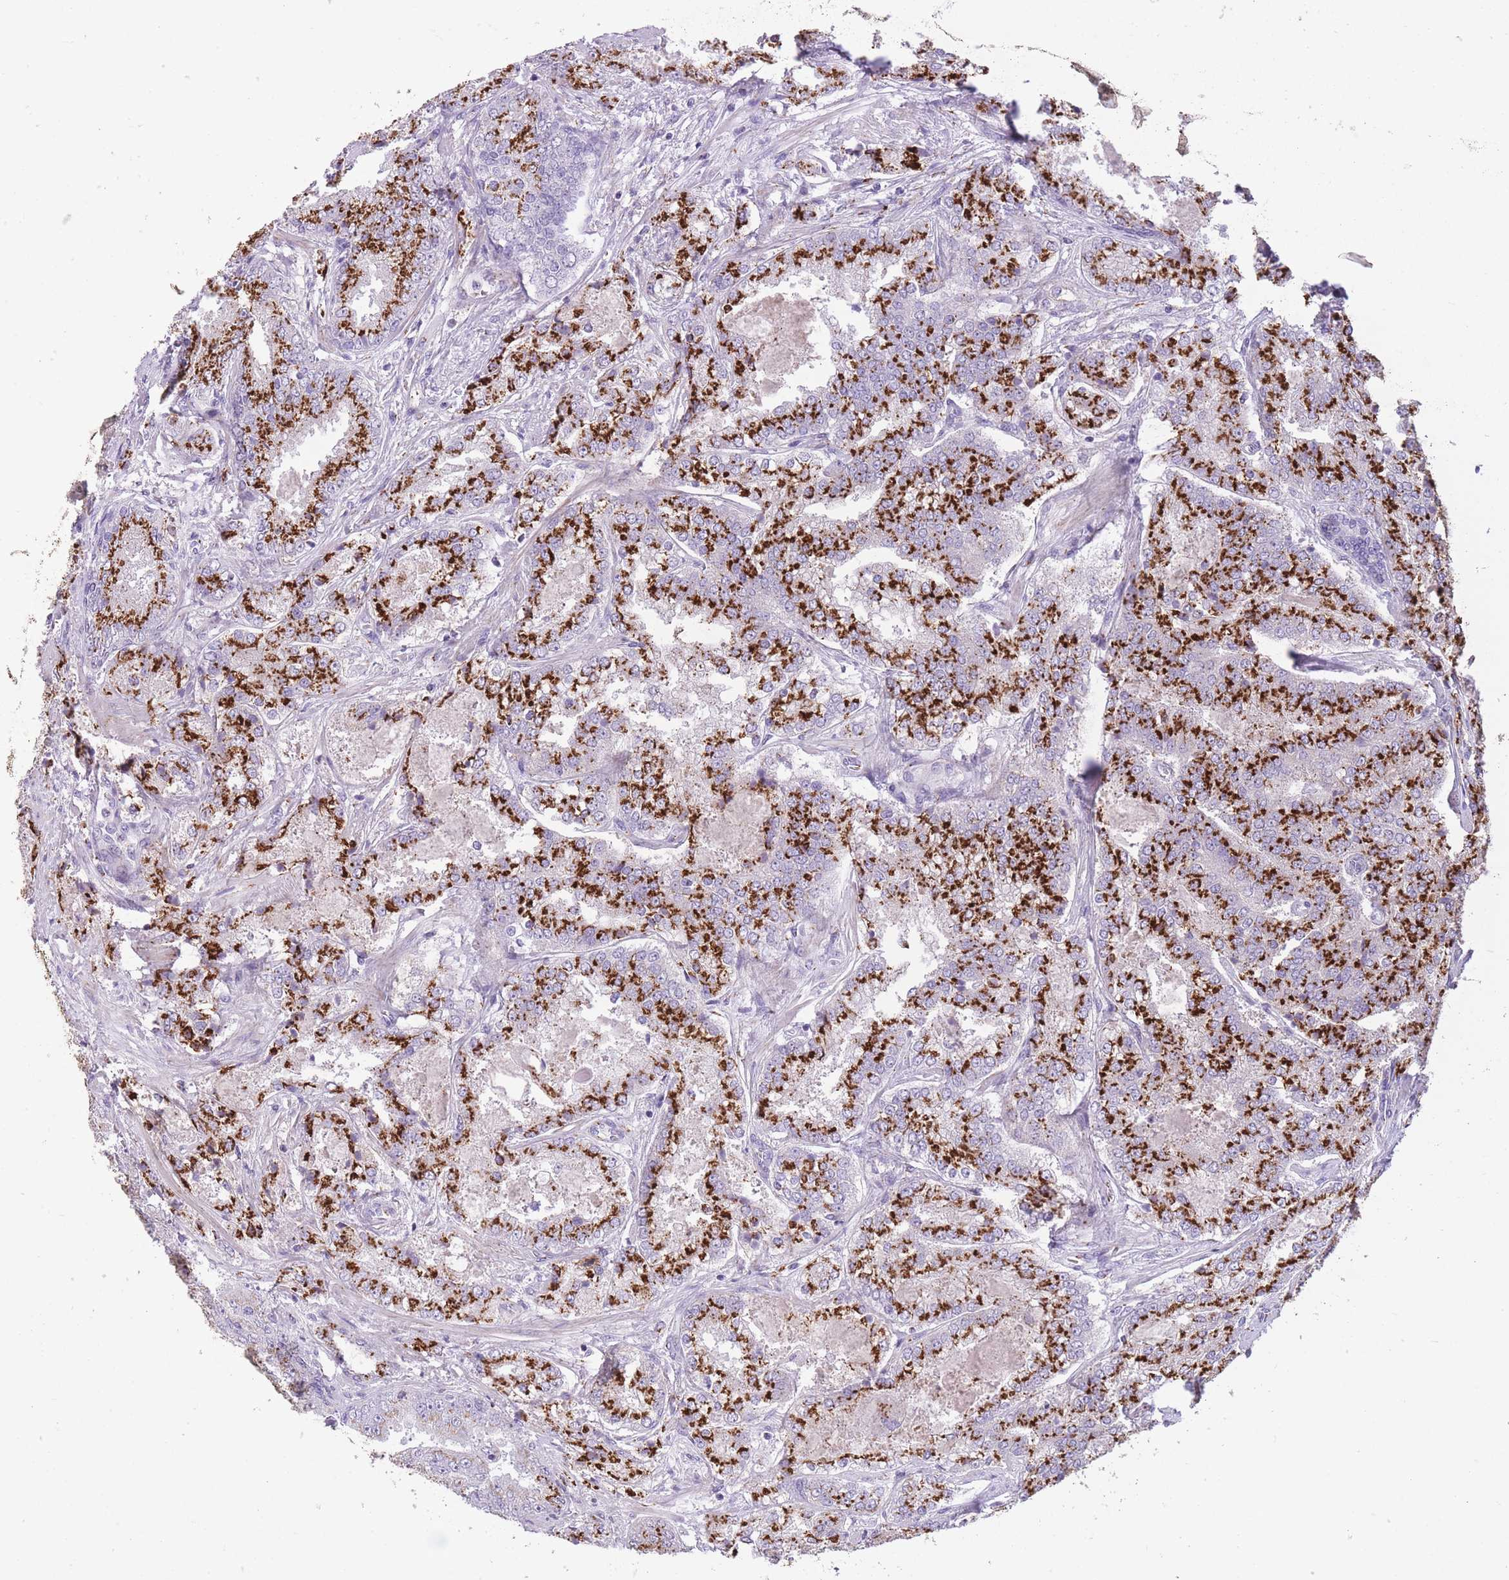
{"staining": {"intensity": "strong", "quantity": "25%-75%", "location": "cytoplasmic/membranous"}, "tissue": "prostate cancer", "cell_type": "Tumor cells", "image_type": "cancer", "snomed": [{"axis": "morphology", "description": "Adenocarcinoma, High grade"}, {"axis": "topography", "description": "Prostate"}], "caption": "High-grade adenocarcinoma (prostate) tissue displays strong cytoplasmic/membranous staining in approximately 25%-75% of tumor cells (DAB IHC with brightfield microscopy, high magnification).", "gene": "B4GALT2", "patient": {"sex": "male", "age": 63}}